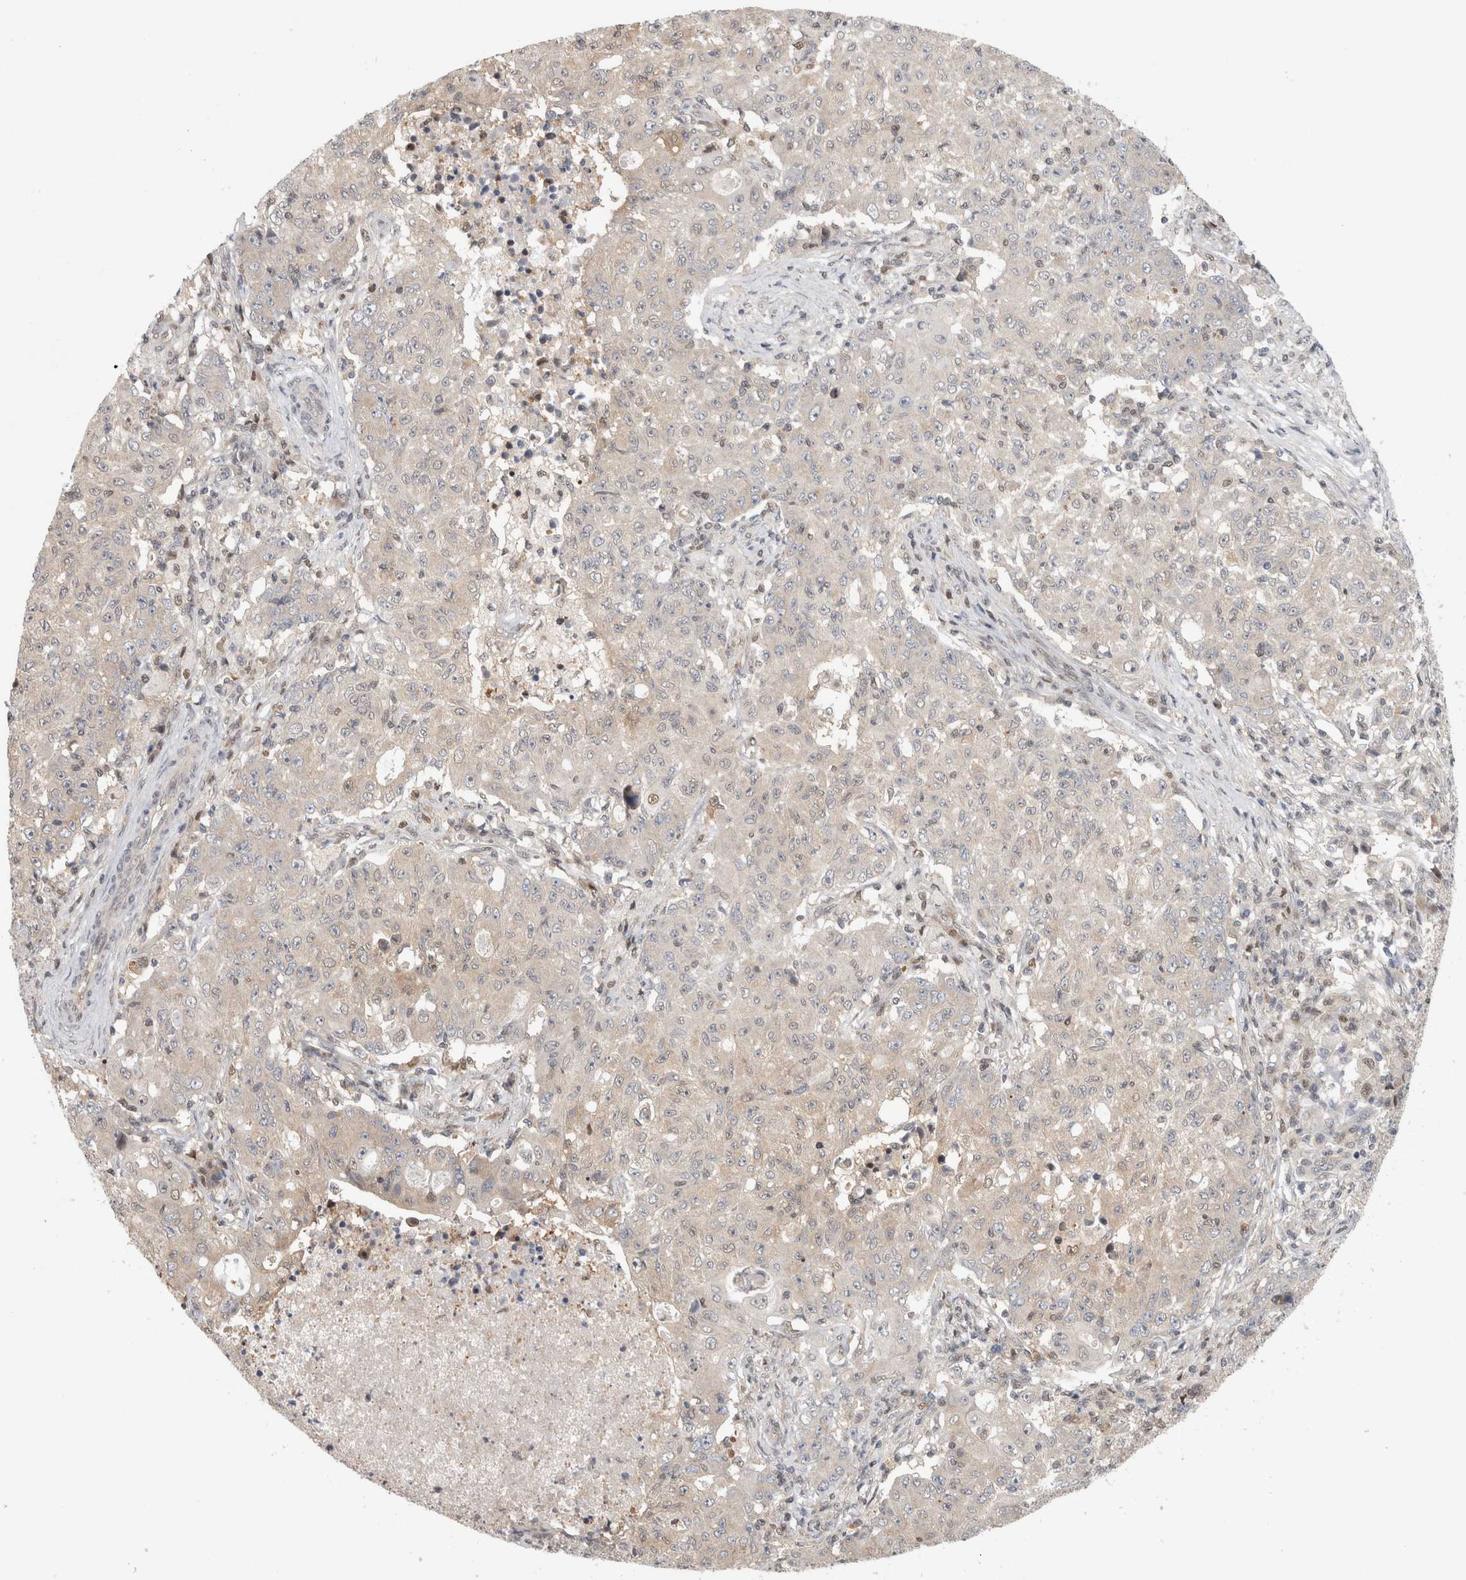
{"staining": {"intensity": "negative", "quantity": "none", "location": "none"}, "tissue": "ovarian cancer", "cell_type": "Tumor cells", "image_type": "cancer", "snomed": [{"axis": "morphology", "description": "Carcinoma, endometroid"}, {"axis": "topography", "description": "Ovary"}], "caption": "Immunohistochemistry (IHC) of human ovarian endometroid carcinoma displays no positivity in tumor cells.", "gene": "PIGP", "patient": {"sex": "female", "age": 42}}